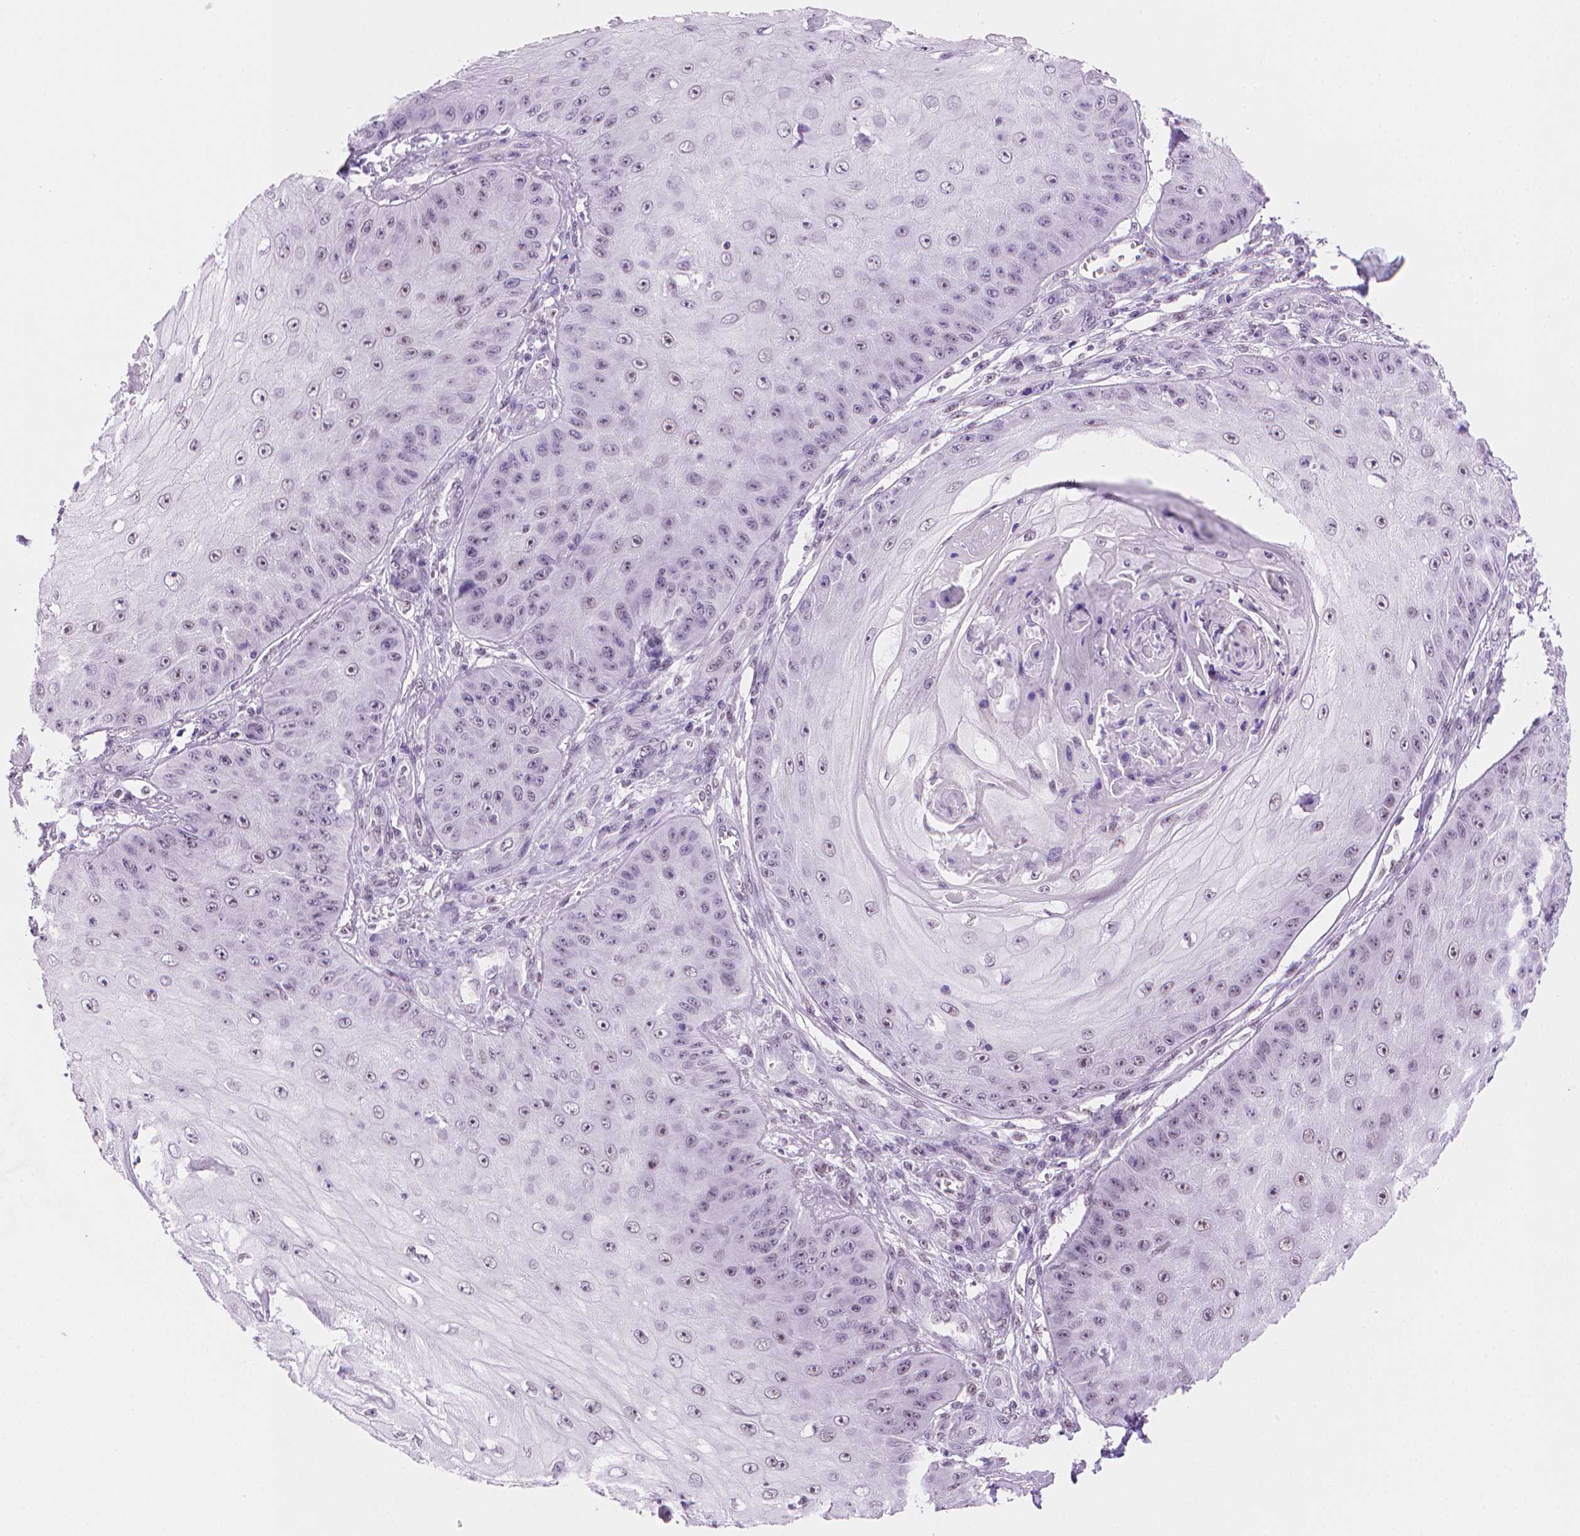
{"staining": {"intensity": "negative", "quantity": "none", "location": "none"}, "tissue": "skin cancer", "cell_type": "Tumor cells", "image_type": "cancer", "snomed": [{"axis": "morphology", "description": "Squamous cell carcinoma, NOS"}, {"axis": "topography", "description": "Skin"}], "caption": "Photomicrograph shows no protein expression in tumor cells of skin cancer (squamous cell carcinoma) tissue.", "gene": "UBN1", "patient": {"sex": "male", "age": 70}}